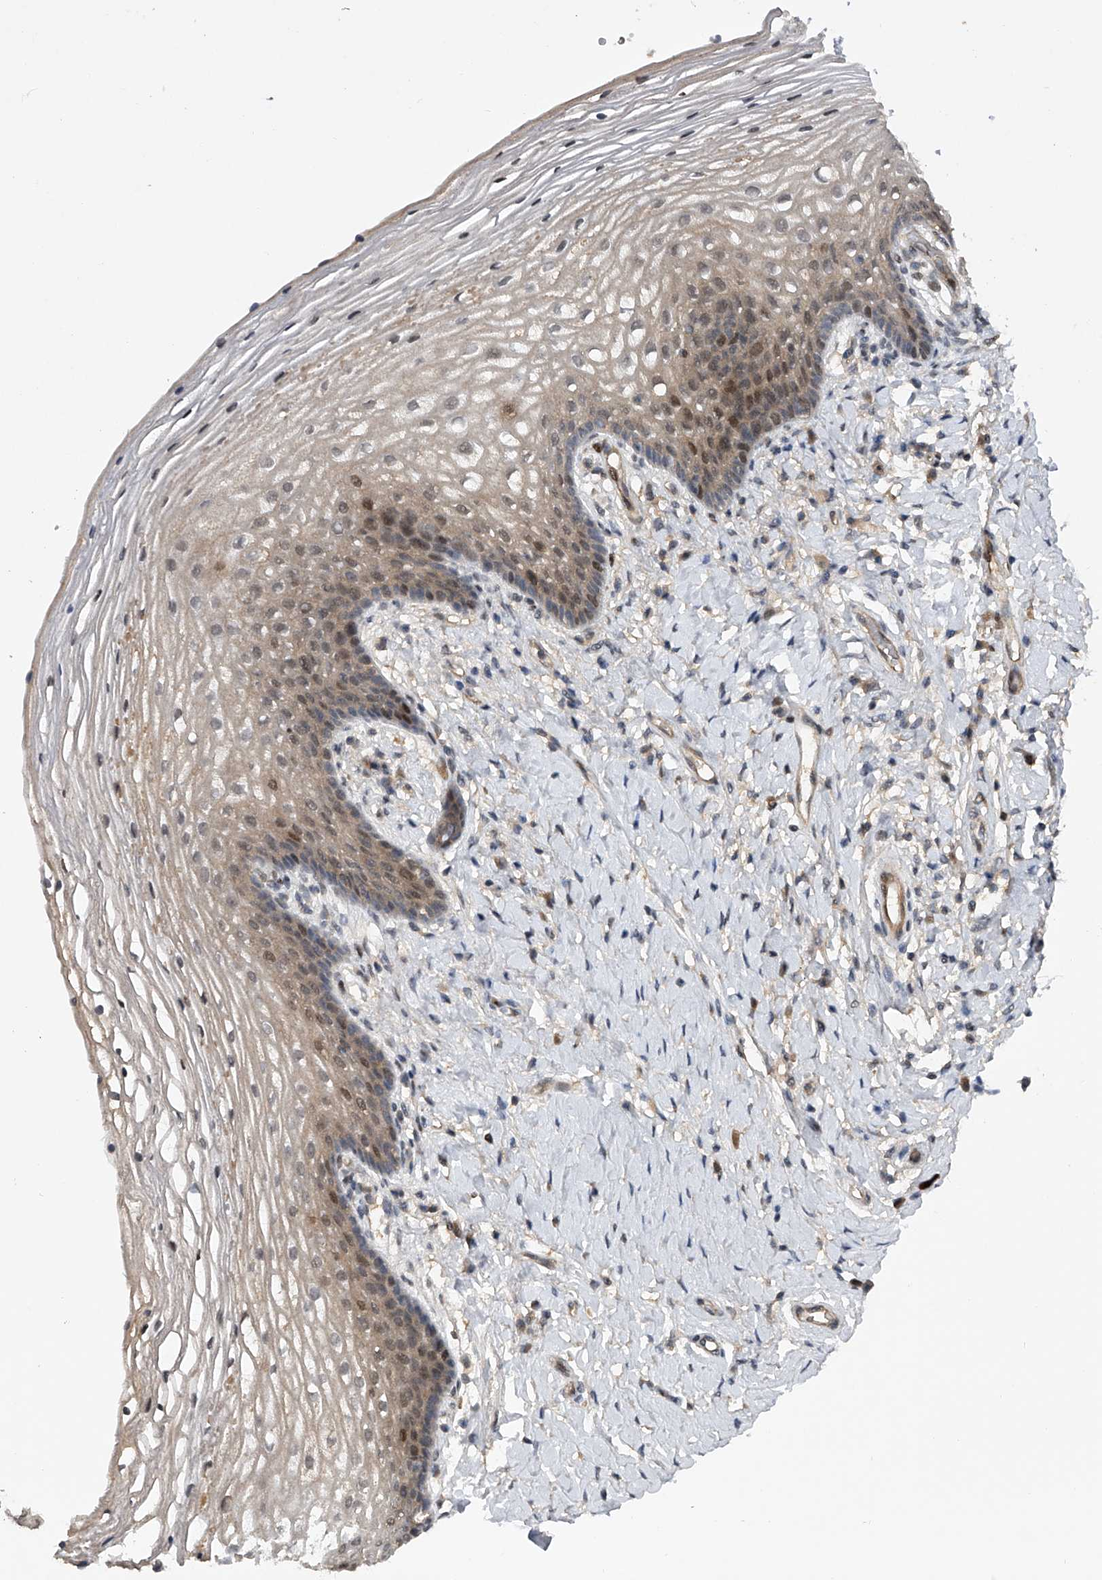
{"staining": {"intensity": "moderate", "quantity": "<25%", "location": "cytoplasmic/membranous,nuclear"}, "tissue": "vagina", "cell_type": "Squamous epithelial cells", "image_type": "normal", "snomed": [{"axis": "morphology", "description": "Normal tissue, NOS"}, {"axis": "topography", "description": "Vagina"}], "caption": "Protein analysis of unremarkable vagina shows moderate cytoplasmic/membranous,nuclear expression in approximately <25% of squamous epithelial cells. (Brightfield microscopy of DAB IHC at high magnification).", "gene": "RWDD2A", "patient": {"sex": "female", "age": 60}}